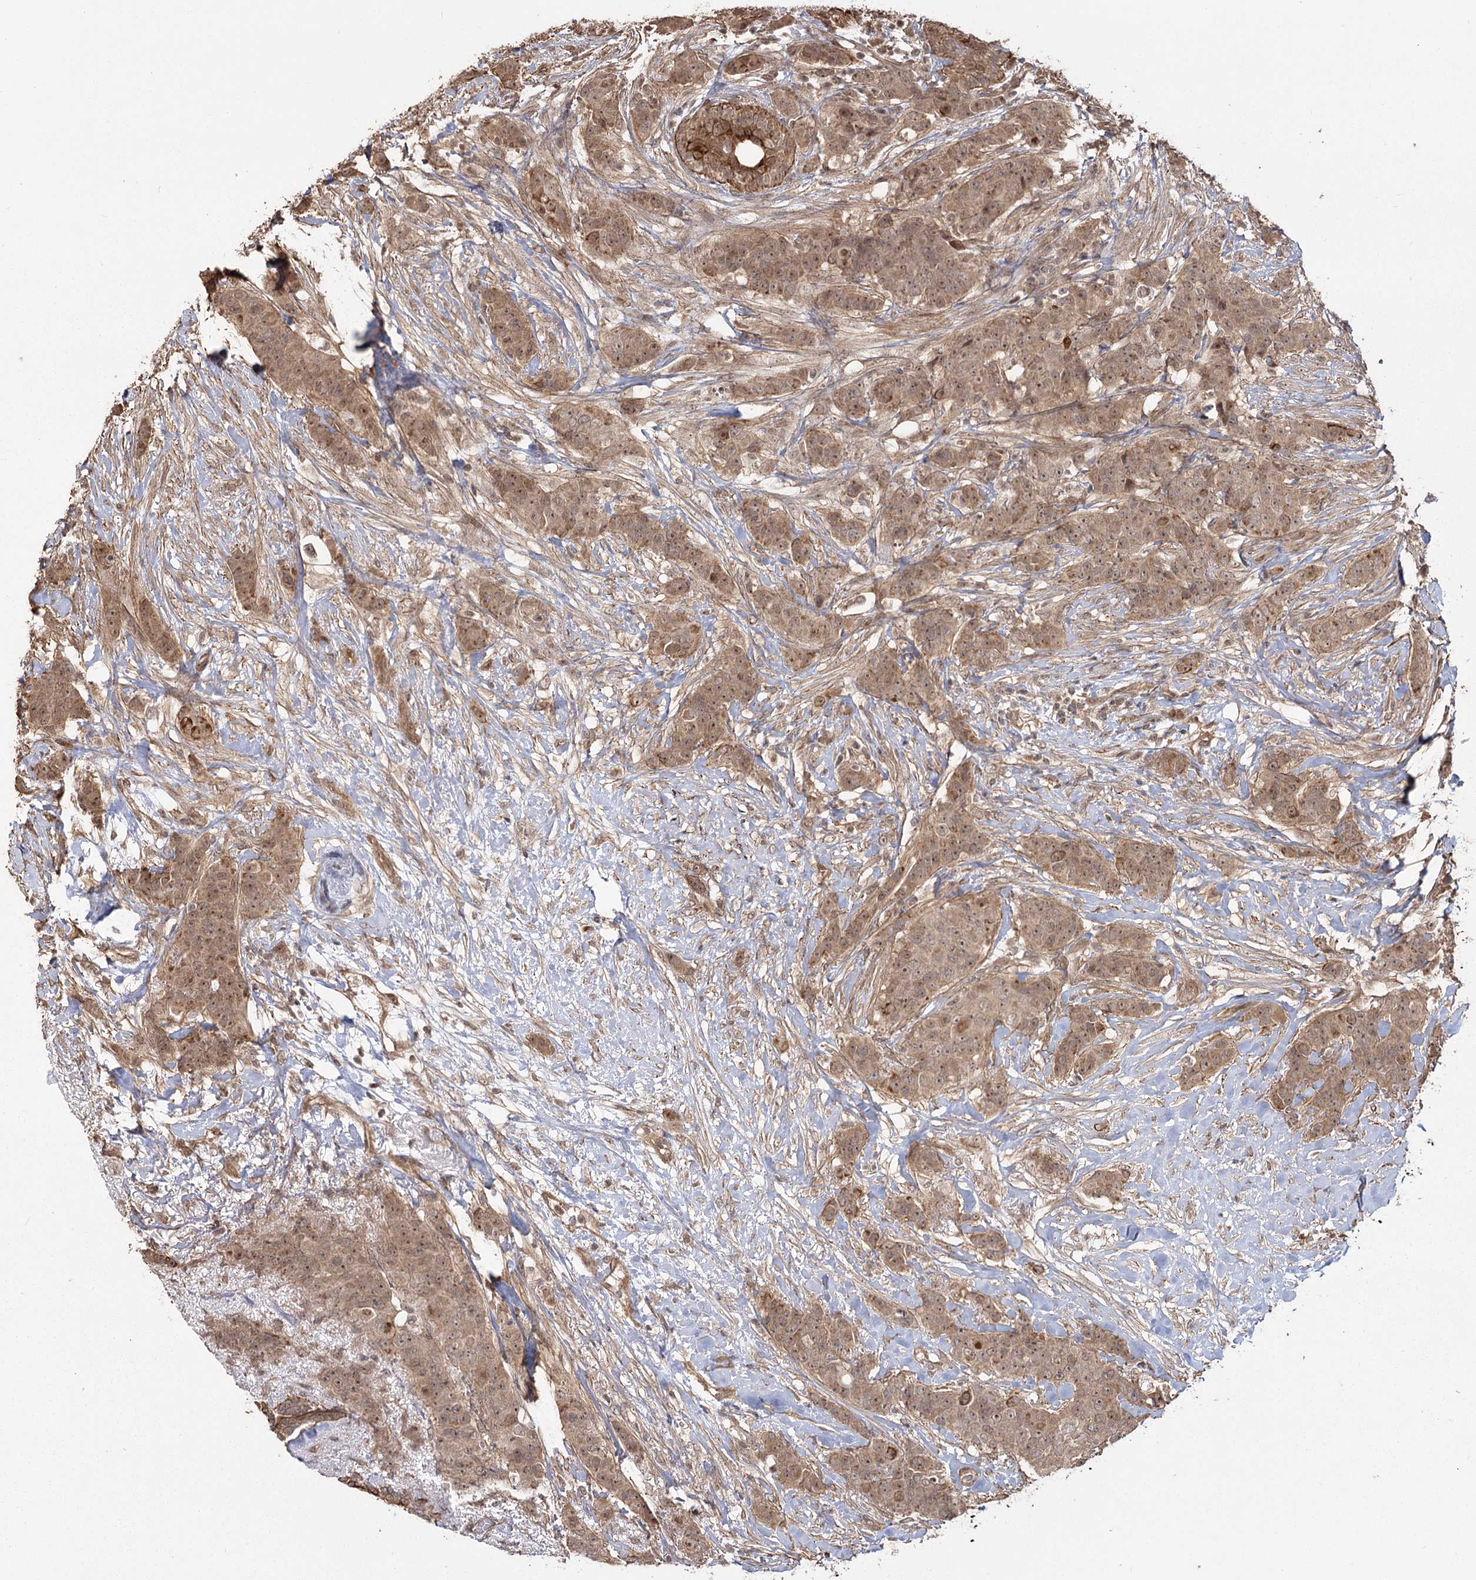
{"staining": {"intensity": "moderate", "quantity": ">75%", "location": "cytoplasmic/membranous,nuclear"}, "tissue": "breast cancer", "cell_type": "Tumor cells", "image_type": "cancer", "snomed": [{"axis": "morphology", "description": "Duct carcinoma"}, {"axis": "topography", "description": "Breast"}], "caption": "Immunohistochemistry (IHC) (DAB (3,3'-diaminobenzidine)) staining of invasive ductal carcinoma (breast) displays moderate cytoplasmic/membranous and nuclear protein expression in approximately >75% of tumor cells.", "gene": "R3HDM2", "patient": {"sex": "female", "age": 40}}